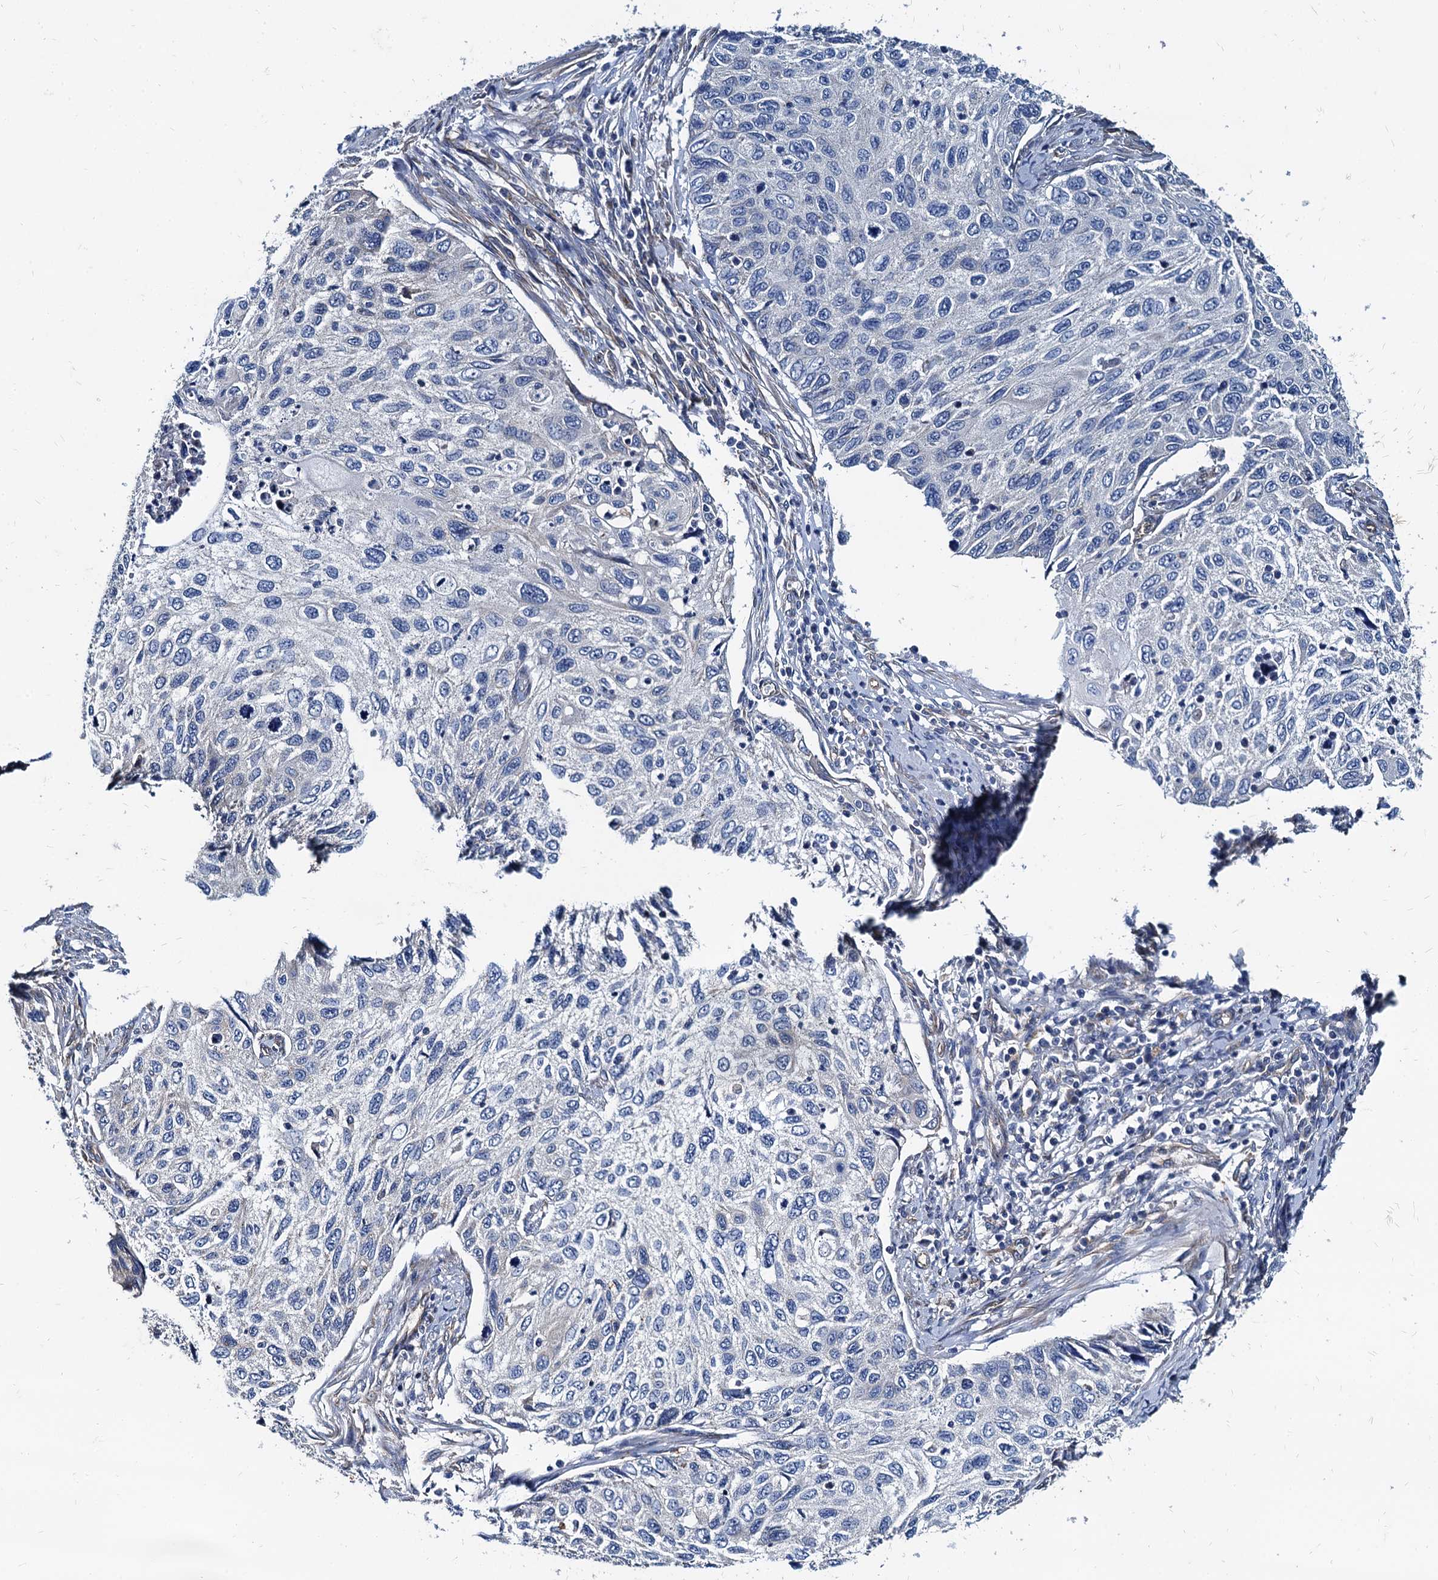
{"staining": {"intensity": "negative", "quantity": "none", "location": "none"}, "tissue": "cervical cancer", "cell_type": "Tumor cells", "image_type": "cancer", "snomed": [{"axis": "morphology", "description": "Squamous cell carcinoma, NOS"}, {"axis": "topography", "description": "Cervix"}], "caption": "A high-resolution image shows IHC staining of squamous cell carcinoma (cervical), which reveals no significant expression in tumor cells. The staining is performed using DAB brown chromogen with nuclei counter-stained in using hematoxylin.", "gene": "NGRN", "patient": {"sex": "female", "age": 70}}